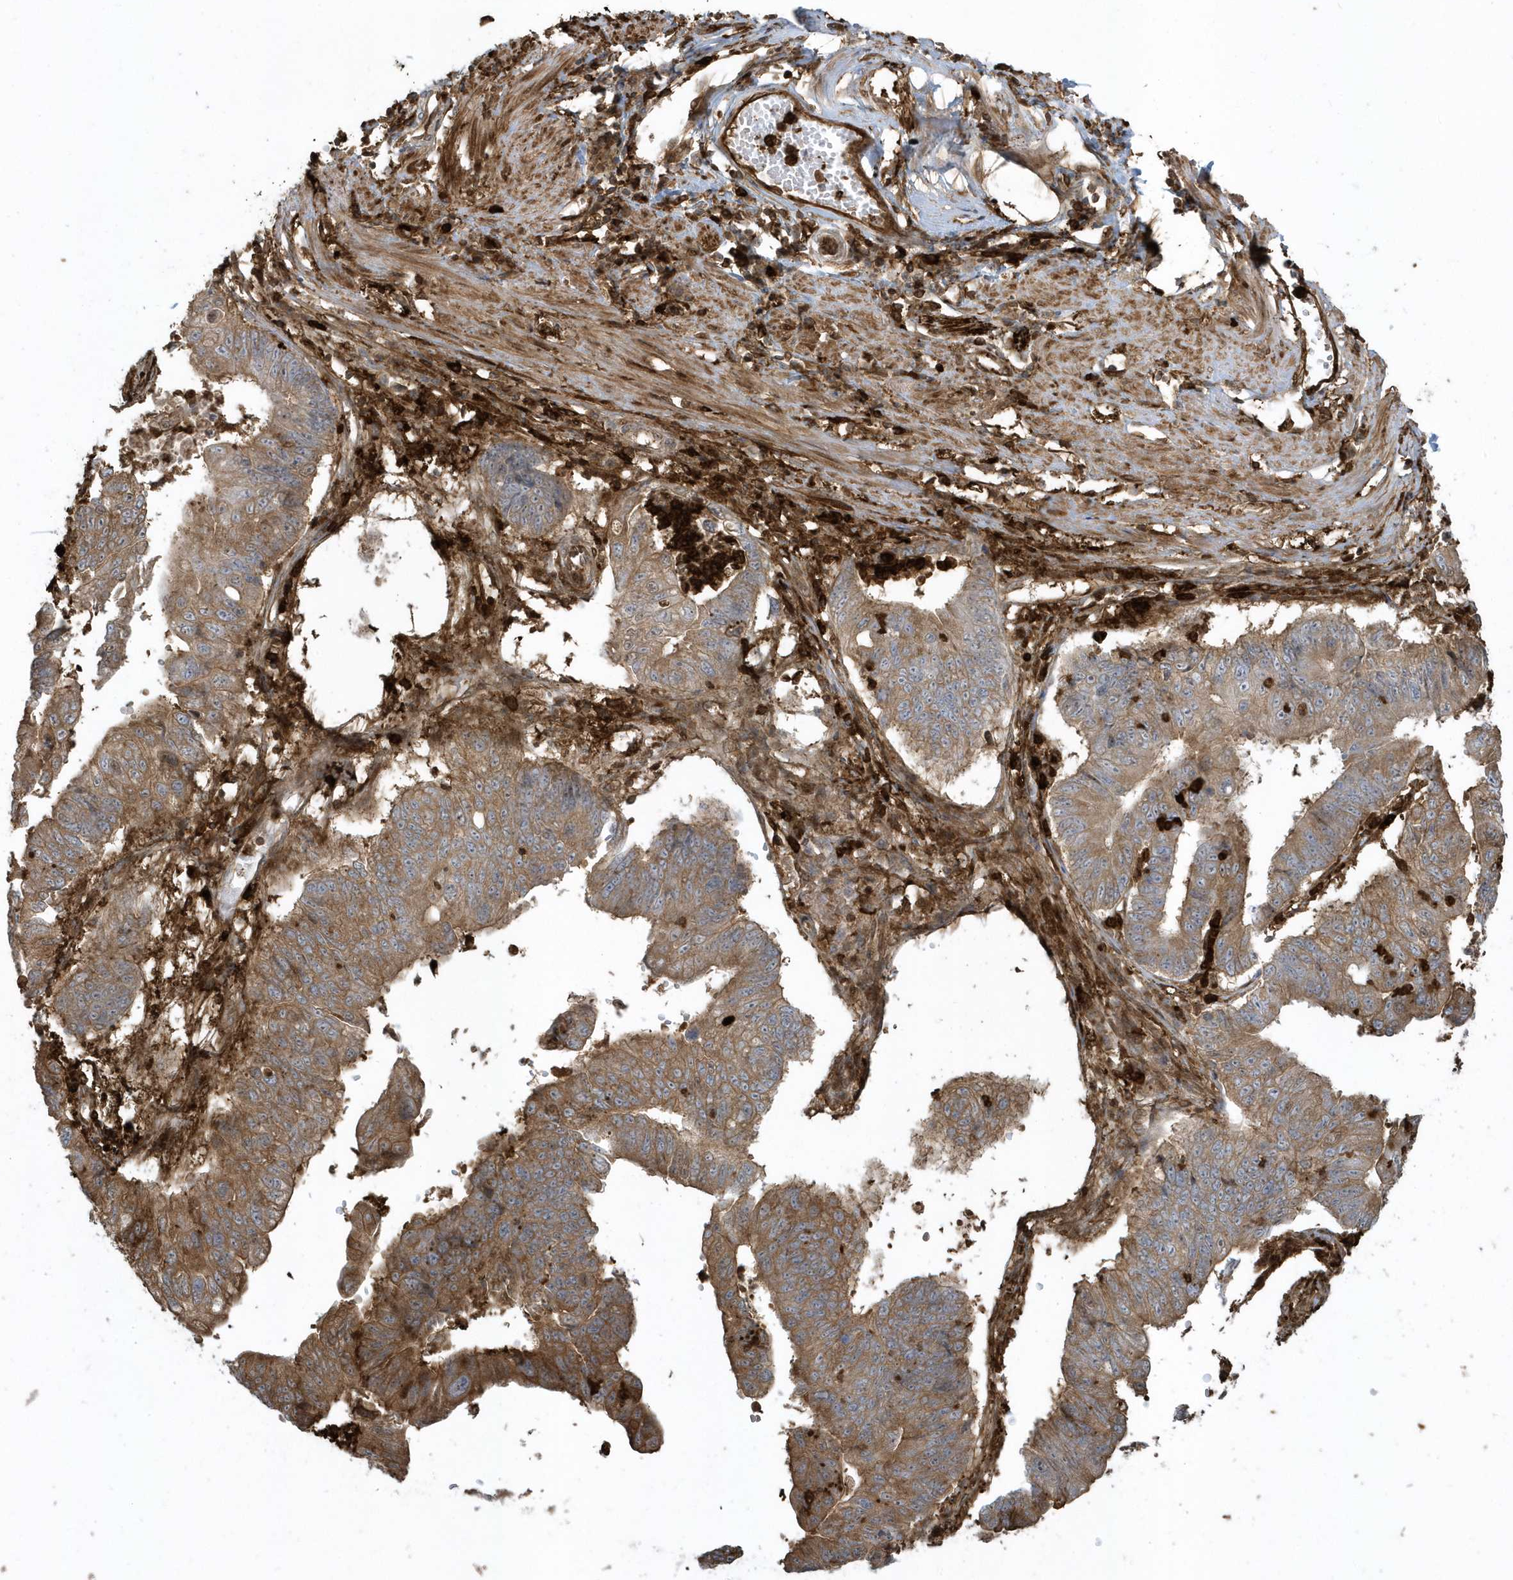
{"staining": {"intensity": "moderate", "quantity": ">75%", "location": "cytoplasmic/membranous"}, "tissue": "stomach cancer", "cell_type": "Tumor cells", "image_type": "cancer", "snomed": [{"axis": "morphology", "description": "Adenocarcinoma, NOS"}, {"axis": "topography", "description": "Stomach"}], "caption": "Immunohistochemical staining of human stomach cancer (adenocarcinoma) displays moderate cytoplasmic/membranous protein positivity in about >75% of tumor cells.", "gene": "CLCN6", "patient": {"sex": "male", "age": 59}}